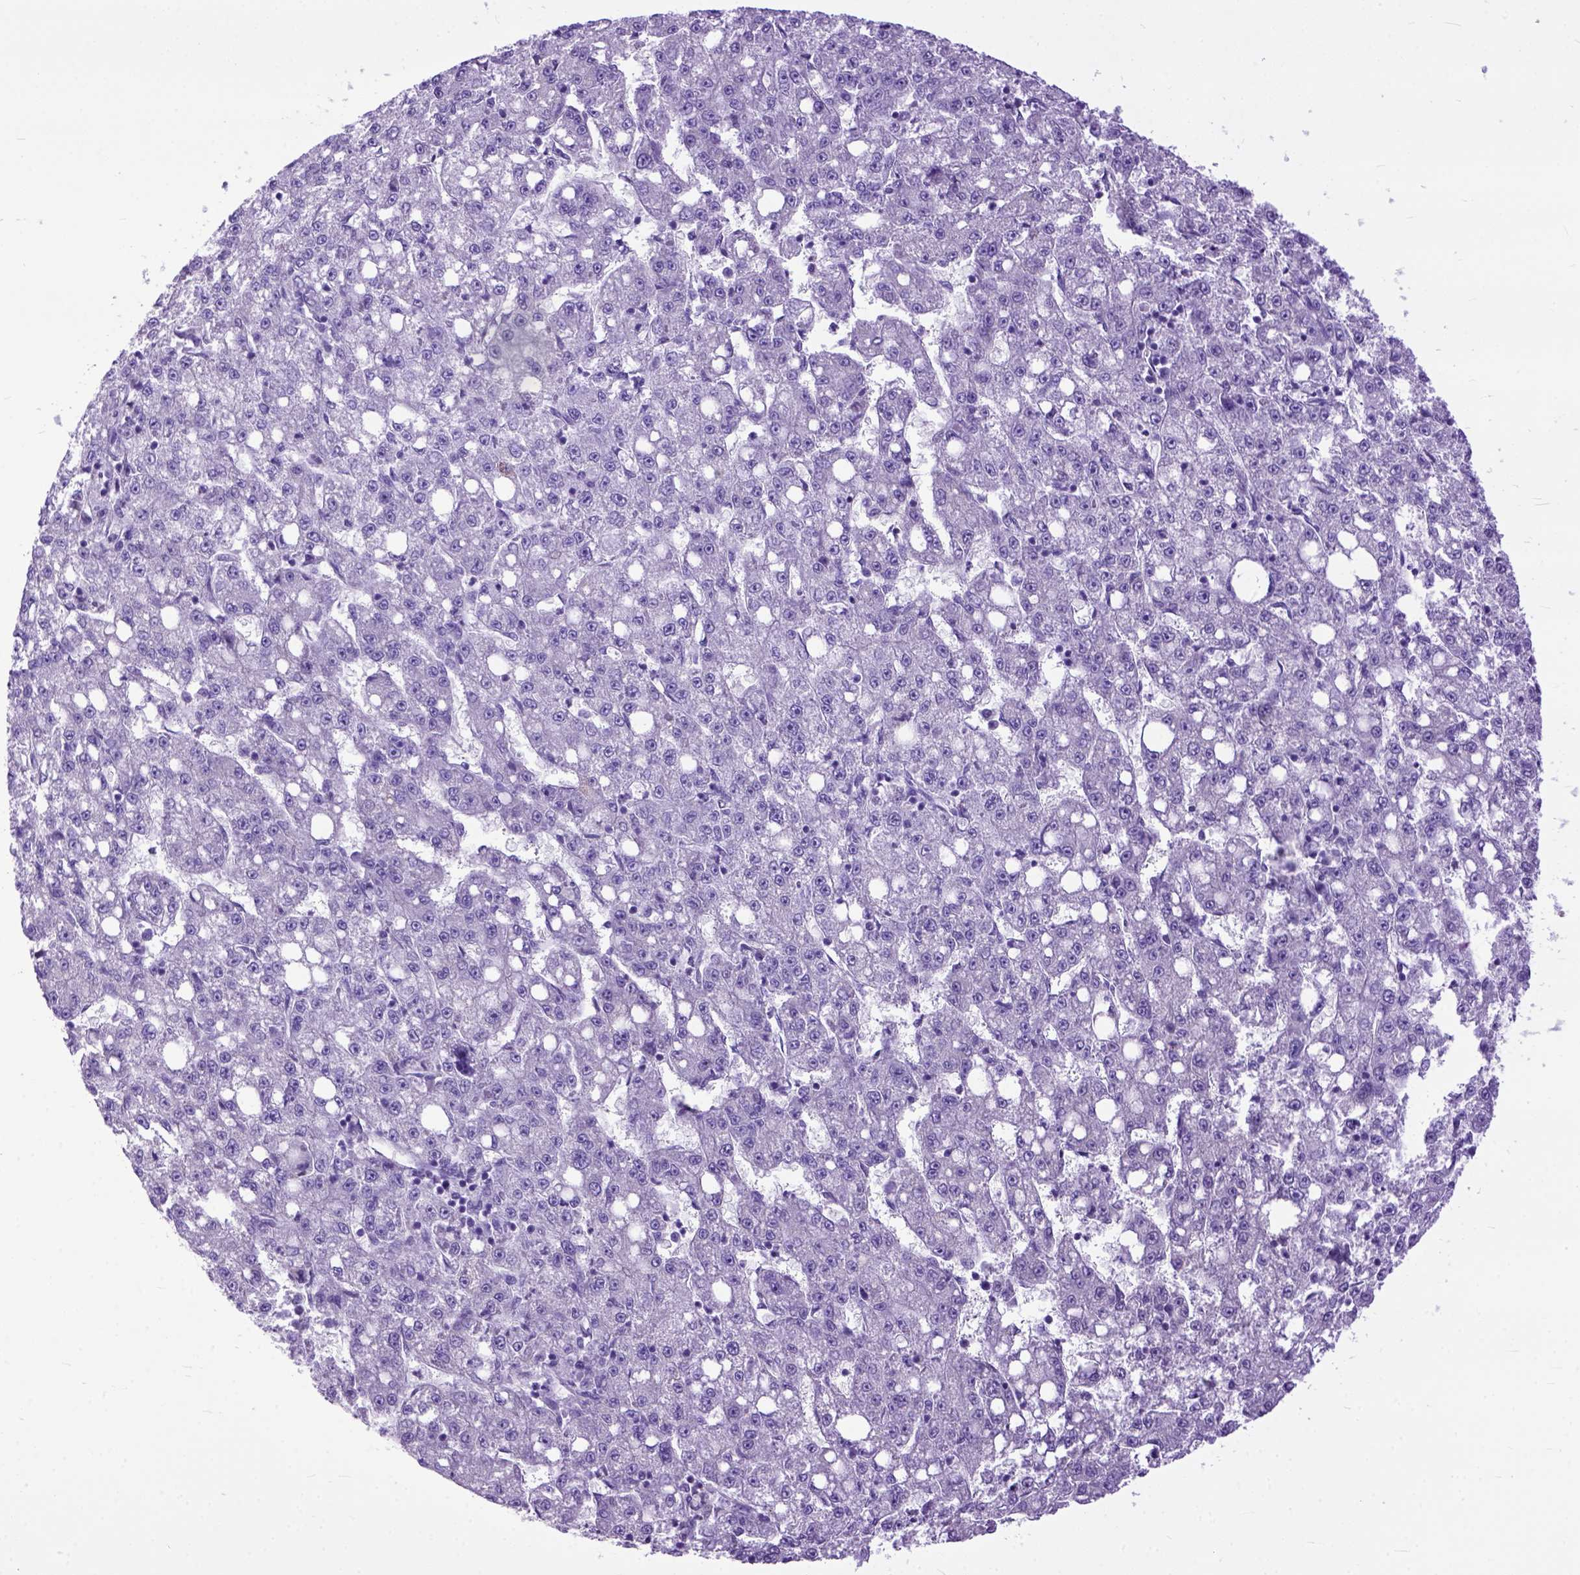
{"staining": {"intensity": "negative", "quantity": "none", "location": "none"}, "tissue": "liver cancer", "cell_type": "Tumor cells", "image_type": "cancer", "snomed": [{"axis": "morphology", "description": "Carcinoma, Hepatocellular, NOS"}, {"axis": "topography", "description": "Liver"}], "caption": "The photomicrograph demonstrates no staining of tumor cells in liver hepatocellular carcinoma.", "gene": "CRB1", "patient": {"sex": "female", "age": 65}}